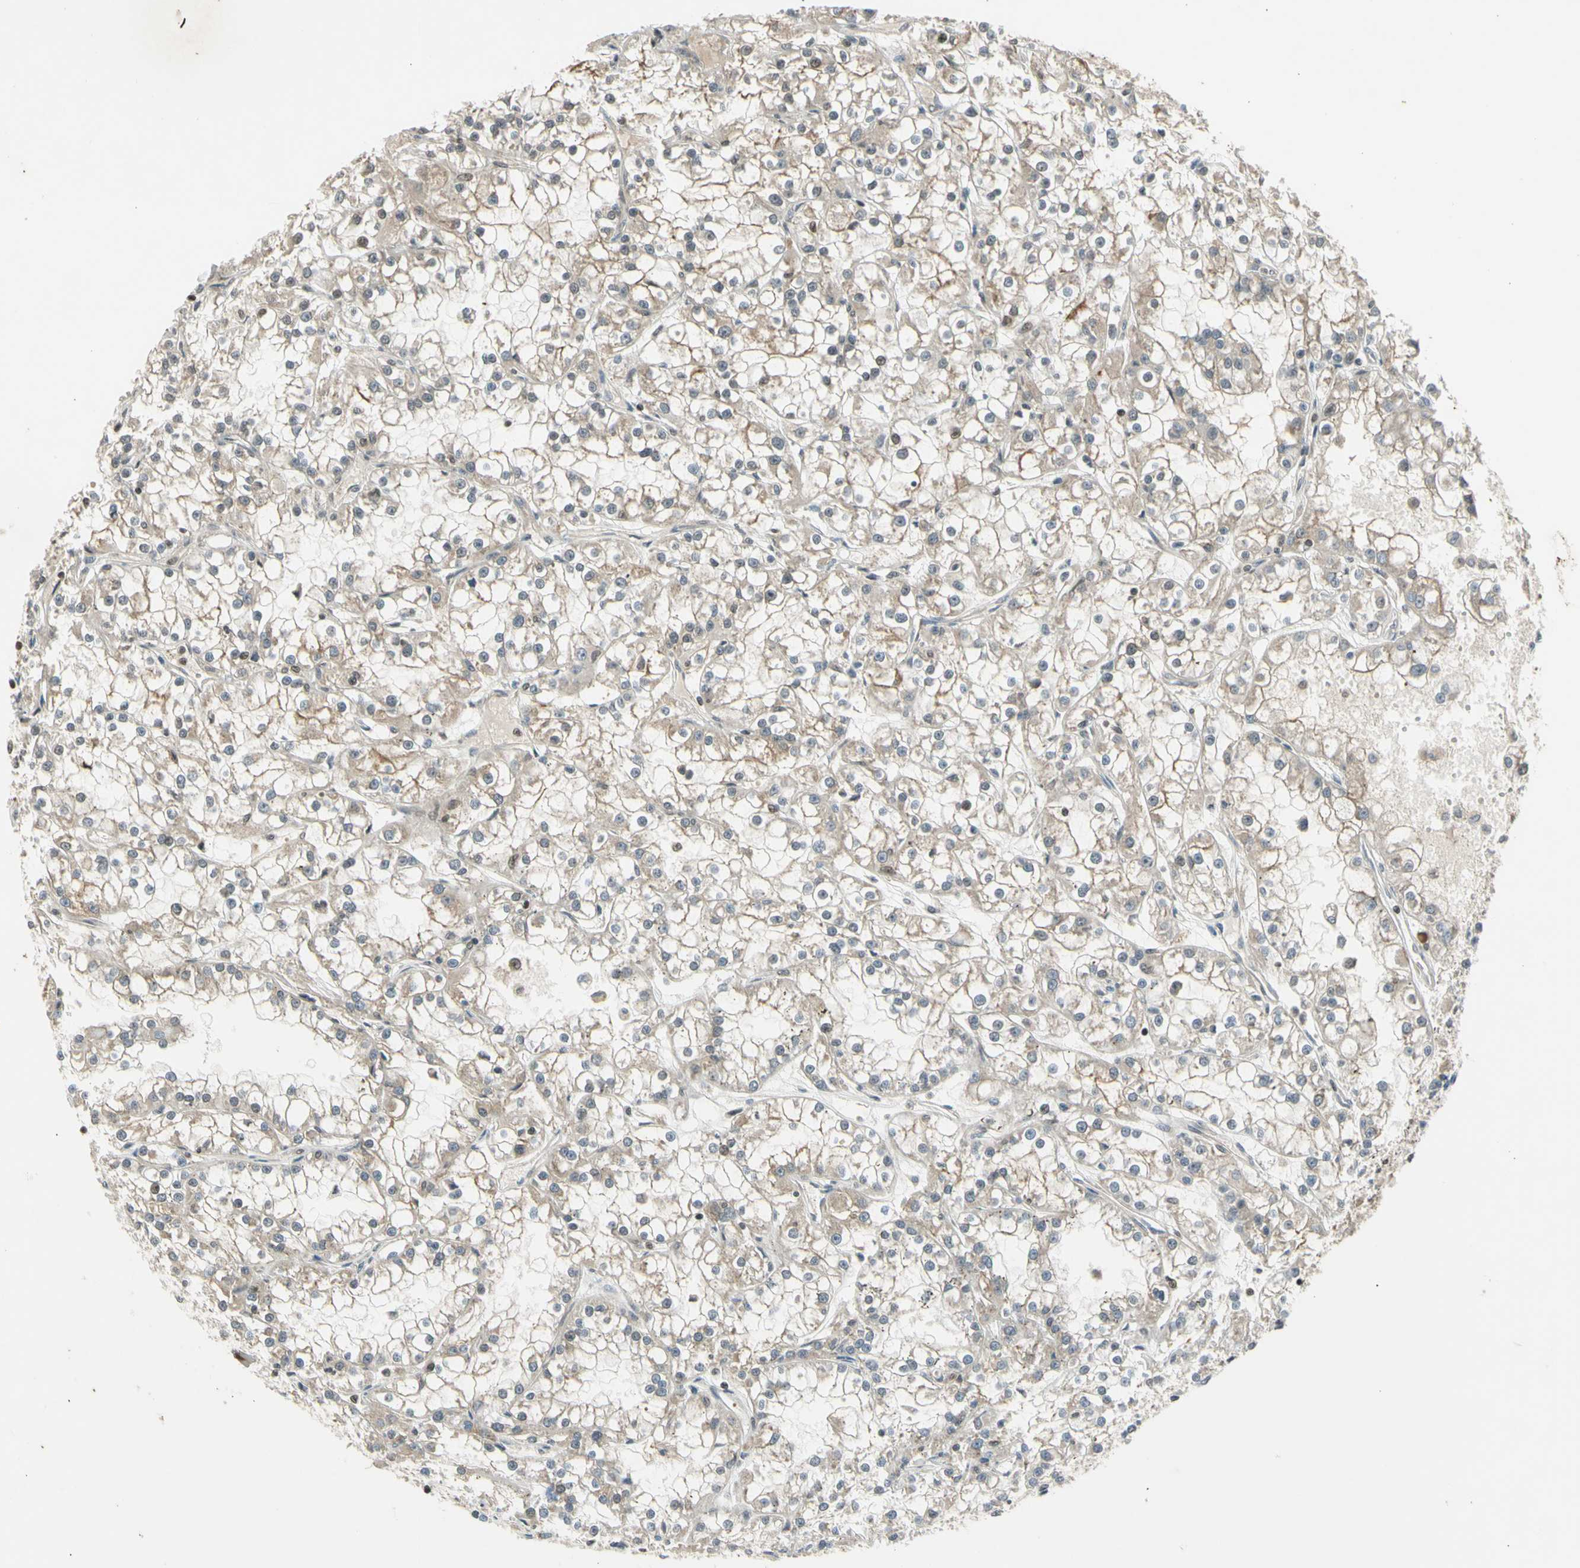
{"staining": {"intensity": "weak", "quantity": "25%-75%", "location": "cytoplasmic/membranous"}, "tissue": "renal cancer", "cell_type": "Tumor cells", "image_type": "cancer", "snomed": [{"axis": "morphology", "description": "Adenocarcinoma, NOS"}, {"axis": "topography", "description": "Kidney"}], "caption": "Approximately 25%-75% of tumor cells in adenocarcinoma (renal) demonstrate weak cytoplasmic/membranous protein positivity as visualized by brown immunohistochemical staining.", "gene": "EFNB2", "patient": {"sex": "female", "age": 52}}